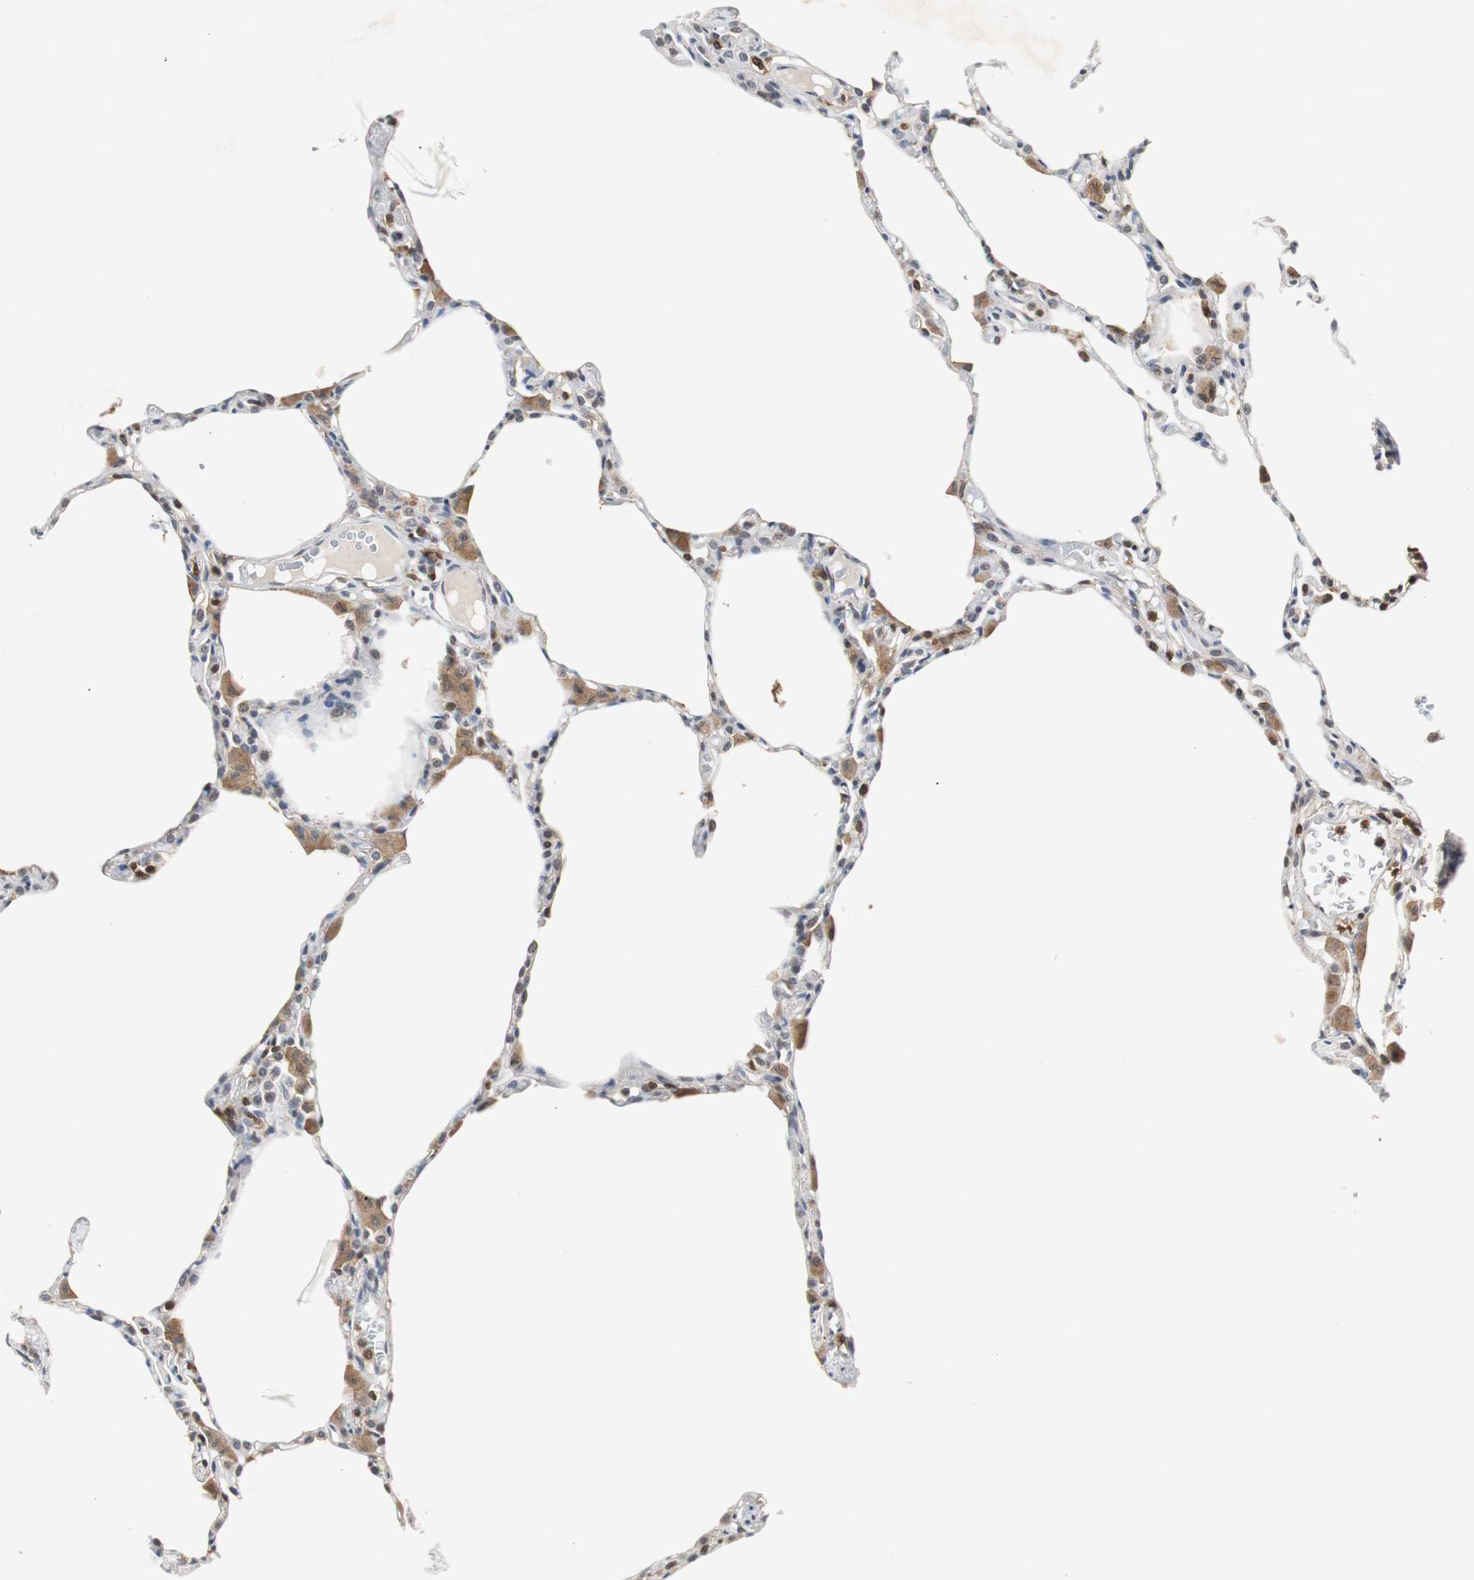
{"staining": {"intensity": "moderate", "quantity": "<25%", "location": "cytoplasmic/membranous,nuclear"}, "tissue": "lung", "cell_type": "Alveolar cells", "image_type": "normal", "snomed": [{"axis": "morphology", "description": "Normal tissue, NOS"}, {"axis": "topography", "description": "Lung"}], "caption": "Immunohistochemical staining of normal lung reveals low levels of moderate cytoplasmic/membranous,nuclear staining in approximately <25% of alveolar cells.", "gene": "SIRT1", "patient": {"sex": "female", "age": 49}}